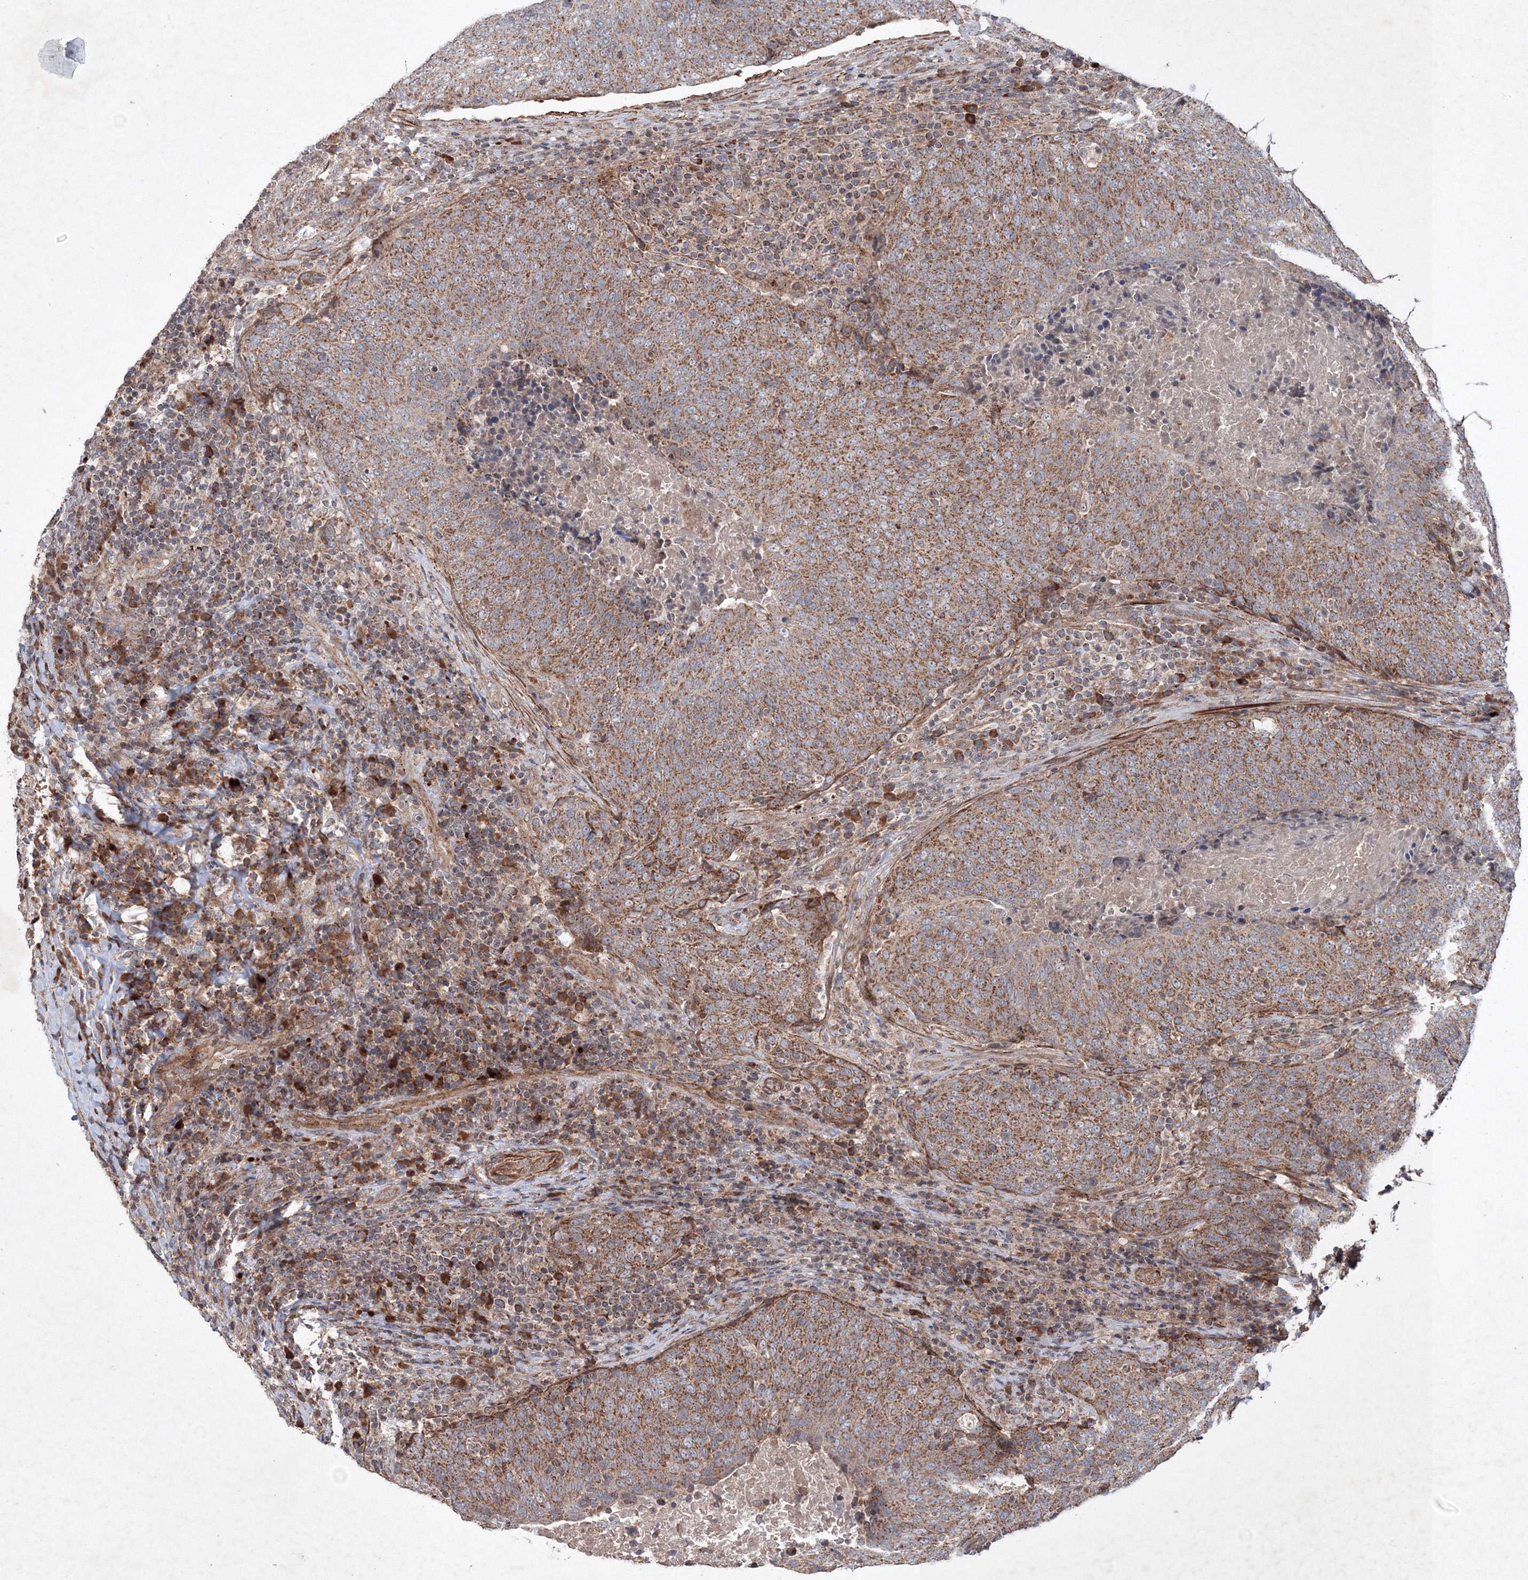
{"staining": {"intensity": "strong", "quantity": ">75%", "location": "cytoplasmic/membranous"}, "tissue": "head and neck cancer", "cell_type": "Tumor cells", "image_type": "cancer", "snomed": [{"axis": "morphology", "description": "Squamous cell carcinoma, NOS"}, {"axis": "morphology", "description": "Squamous cell carcinoma, metastatic, NOS"}, {"axis": "topography", "description": "Lymph node"}, {"axis": "topography", "description": "Head-Neck"}], "caption": "Tumor cells exhibit high levels of strong cytoplasmic/membranous positivity in approximately >75% of cells in human head and neck metastatic squamous cell carcinoma.", "gene": "NOA1", "patient": {"sex": "male", "age": 62}}